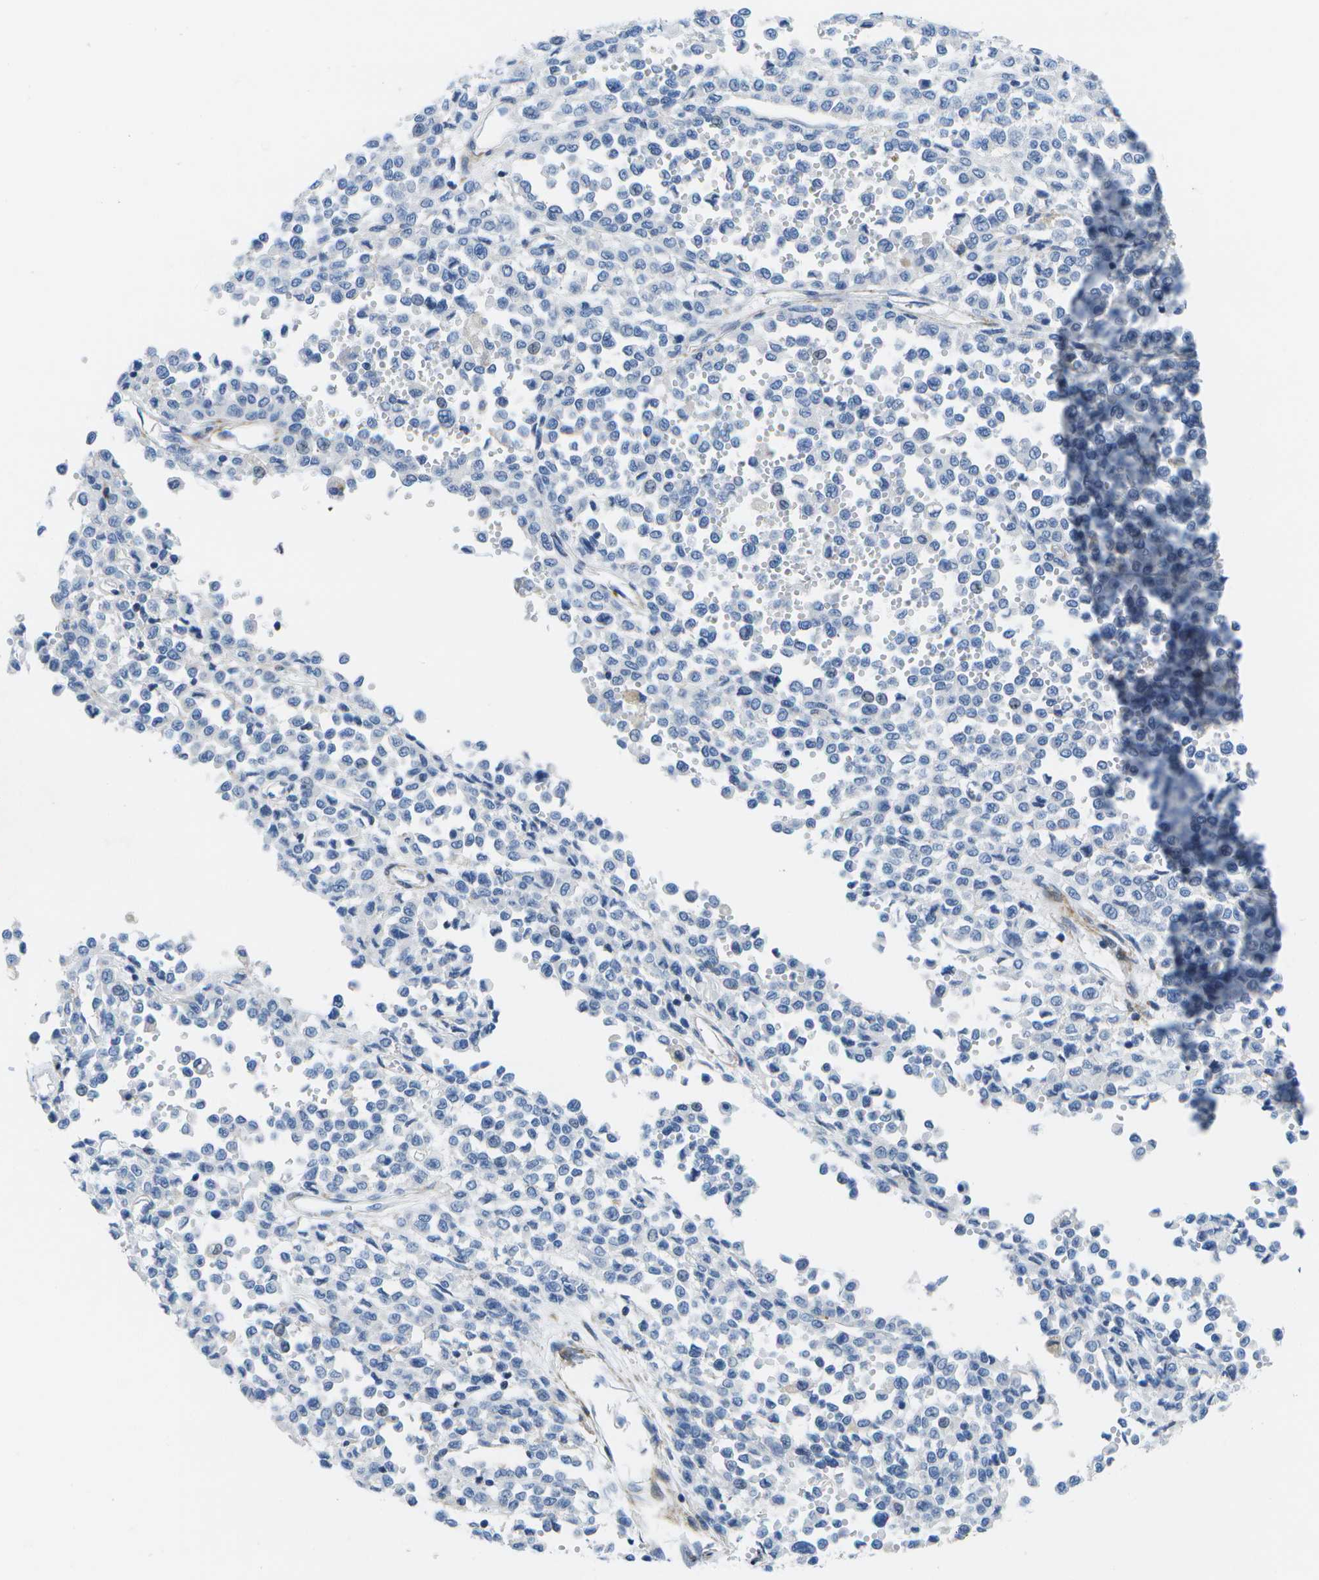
{"staining": {"intensity": "negative", "quantity": "none", "location": "none"}, "tissue": "melanoma", "cell_type": "Tumor cells", "image_type": "cancer", "snomed": [{"axis": "morphology", "description": "Malignant melanoma, Metastatic site"}, {"axis": "topography", "description": "Pancreas"}], "caption": "A photomicrograph of human malignant melanoma (metastatic site) is negative for staining in tumor cells.", "gene": "ADGRG6", "patient": {"sex": "female", "age": 30}}